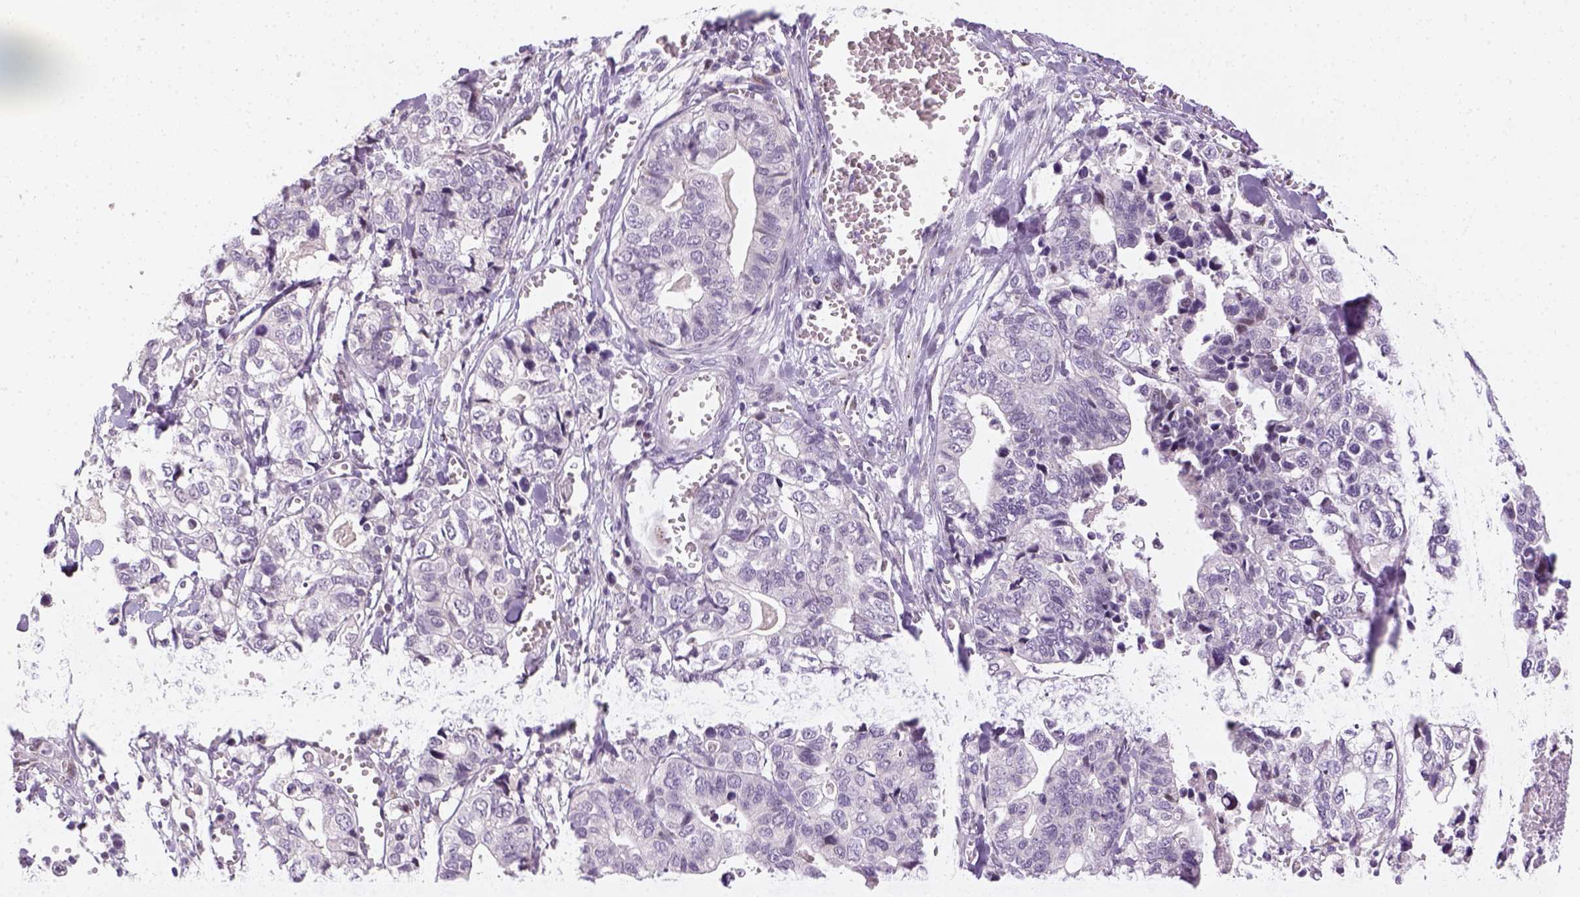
{"staining": {"intensity": "negative", "quantity": "none", "location": "none"}, "tissue": "stomach cancer", "cell_type": "Tumor cells", "image_type": "cancer", "snomed": [{"axis": "morphology", "description": "Adenocarcinoma, NOS"}, {"axis": "topography", "description": "Stomach, upper"}], "caption": "Adenocarcinoma (stomach) was stained to show a protein in brown. There is no significant expression in tumor cells. (DAB immunohistochemistry with hematoxylin counter stain).", "gene": "MAGEB3", "patient": {"sex": "female", "age": 67}}